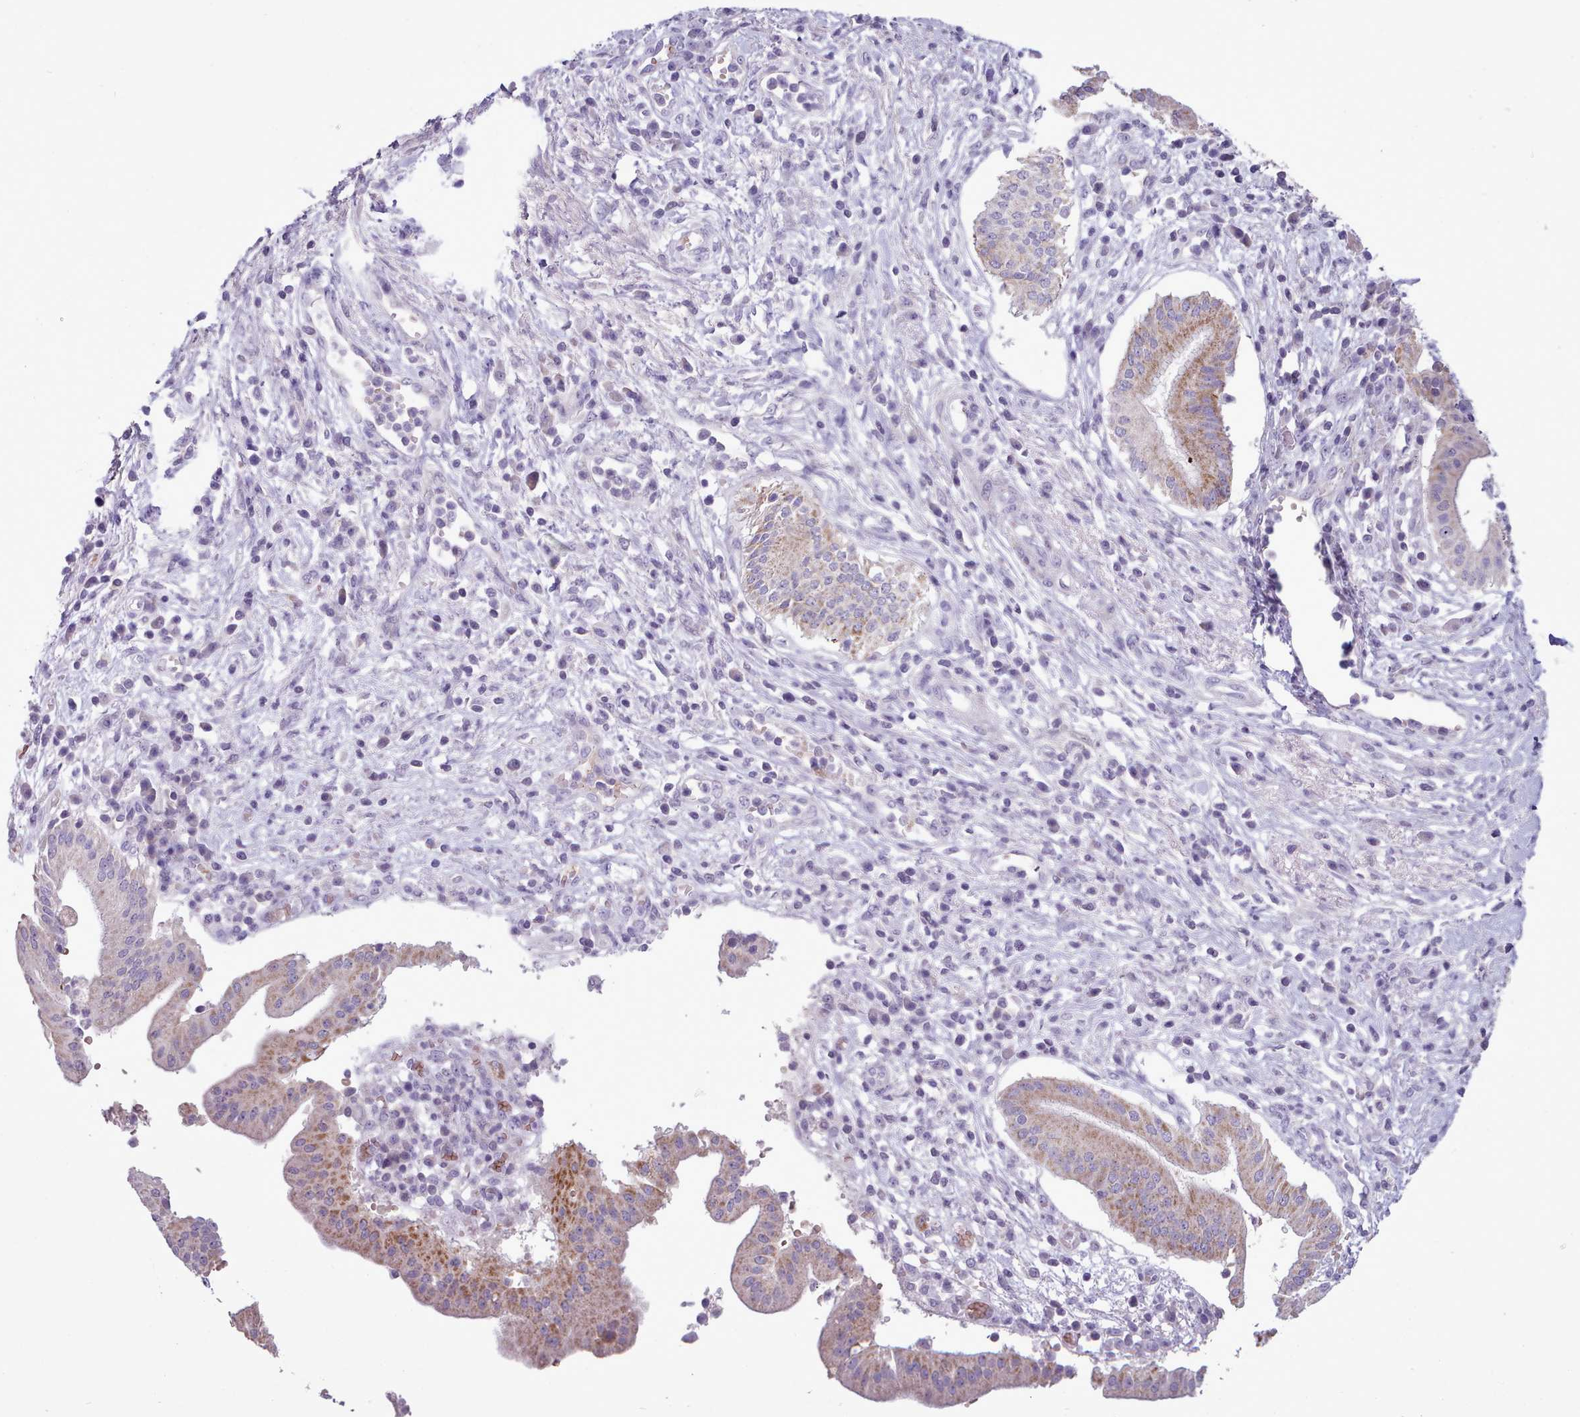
{"staining": {"intensity": "moderate", "quantity": "<25%", "location": "cytoplasmic/membranous"}, "tissue": "pancreatic cancer", "cell_type": "Tumor cells", "image_type": "cancer", "snomed": [{"axis": "morphology", "description": "Adenocarcinoma, NOS"}, {"axis": "topography", "description": "Pancreas"}], "caption": "This micrograph exhibits immunohistochemistry (IHC) staining of human pancreatic adenocarcinoma, with low moderate cytoplasmic/membranous expression in about <25% of tumor cells.", "gene": "AK4", "patient": {"sex": "male", "age": 68}}